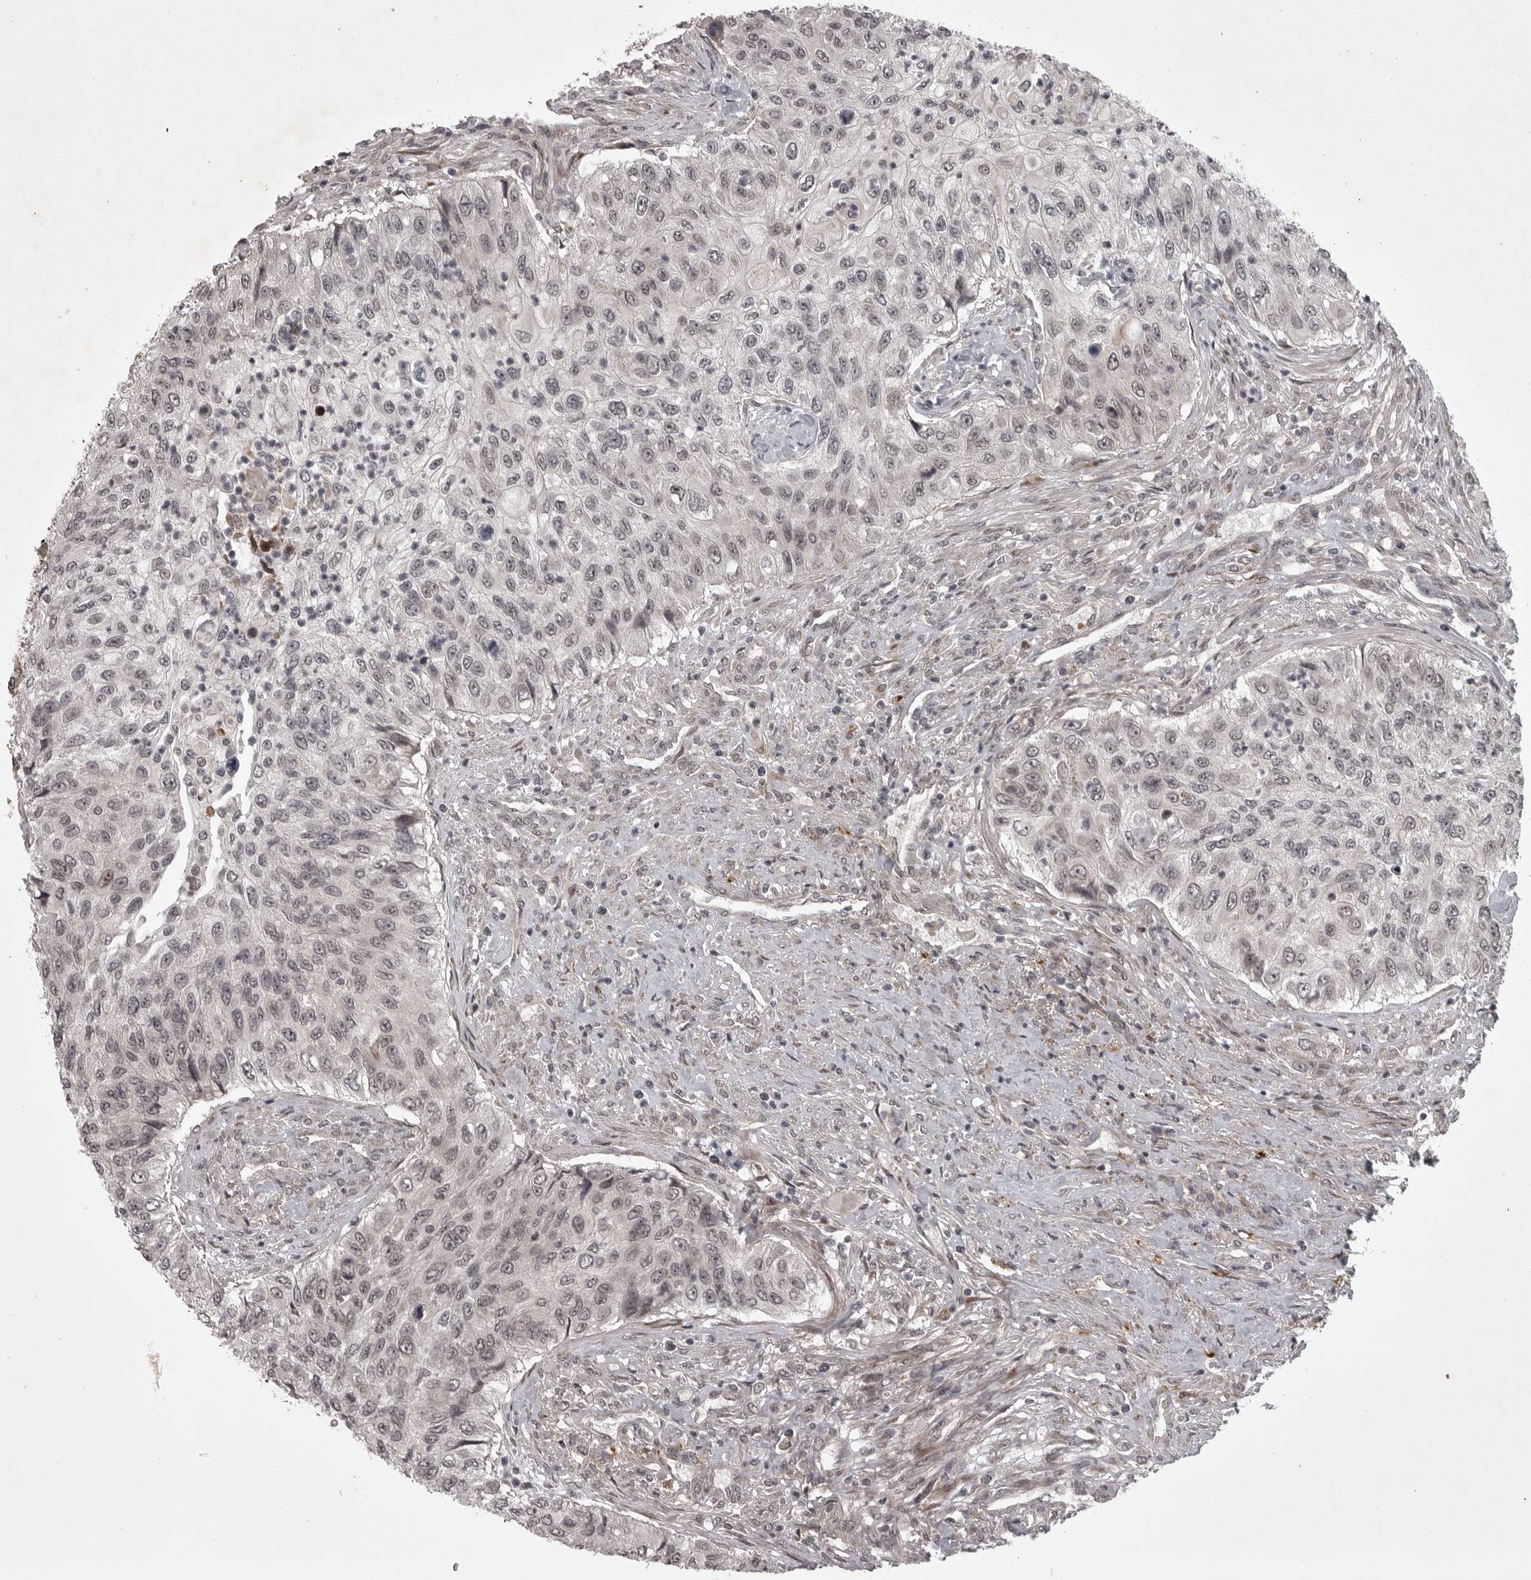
{"staining": {"intensity": "negative", "quantity": "none", "location": "none"}, "tissue": "urothelial cancer", "cell_type": "Tumor cells", "image_type": "cancer", "snomed": [{"axis": "morphology", "description": "Urothelial carcinoma, High grade"}, {"axis": "topography", "description": "Urinary bladder"}], "caption": "Immunohistochemical staining of human urothelial carcinoma (high-grade) displays no significant staining in tumor cells.", "gene": "SNX16", "patient": {"sex": "female", "age": 60}}